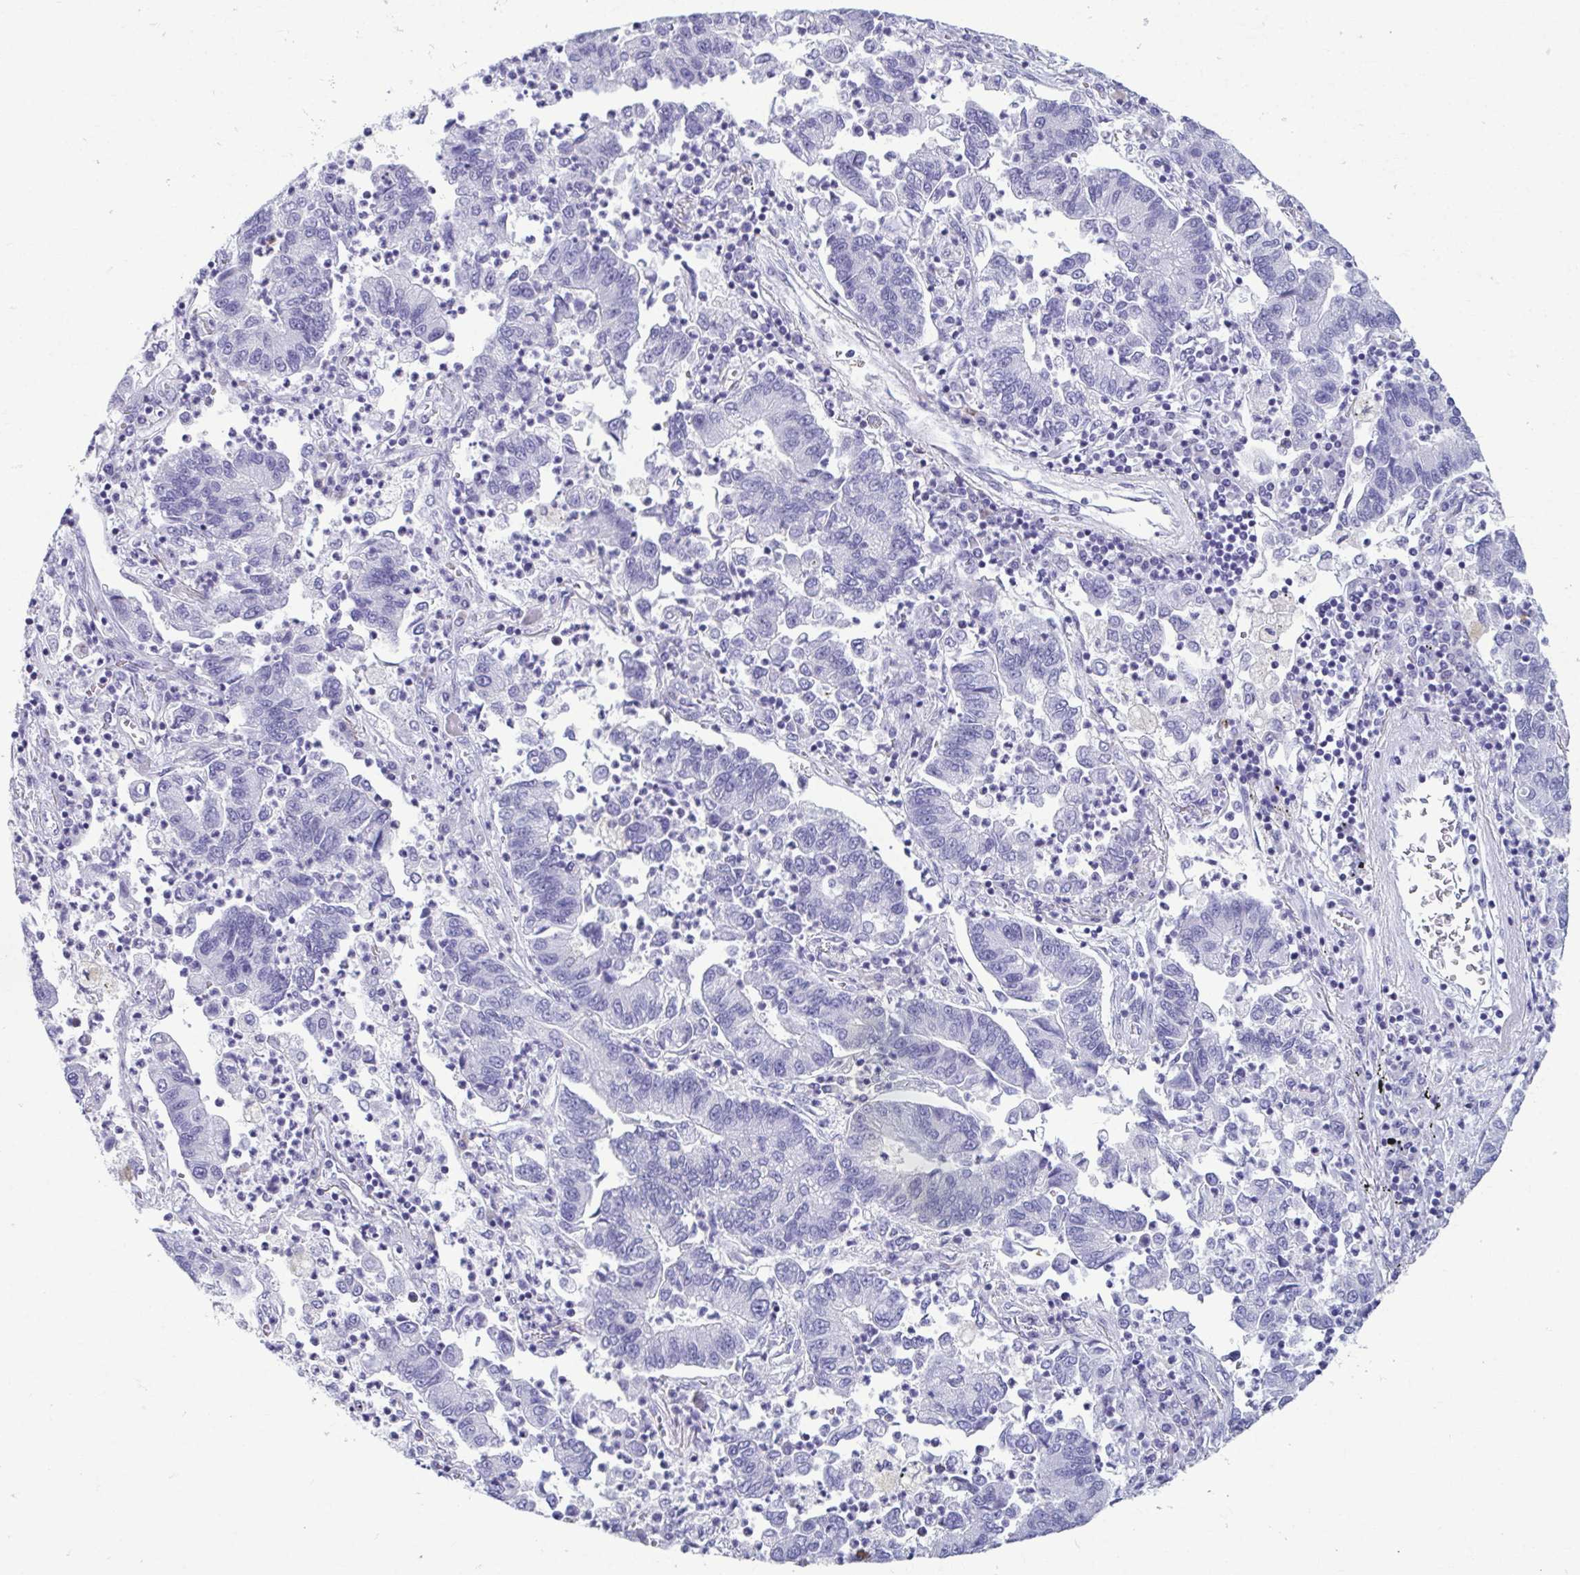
{"staining": {"intensity": "negative", "quantity": "none", "location": "none"}, "tissue": "lung cancer", "cell_type": "Tumor cells", "image_type": "cancer", "snomed": [{"axis": "morphology", "description": "Adenocarcinoma, NOS"}, {"axis": "topography", "description": "Lung"}], "caption": "Human lung cancer stained for a protein using immunohistochemistry (IHC) demonstrates no expression in tumor cells.", "gene": "SERPINI1", "patient": {"sex": "female", "age": 57}}